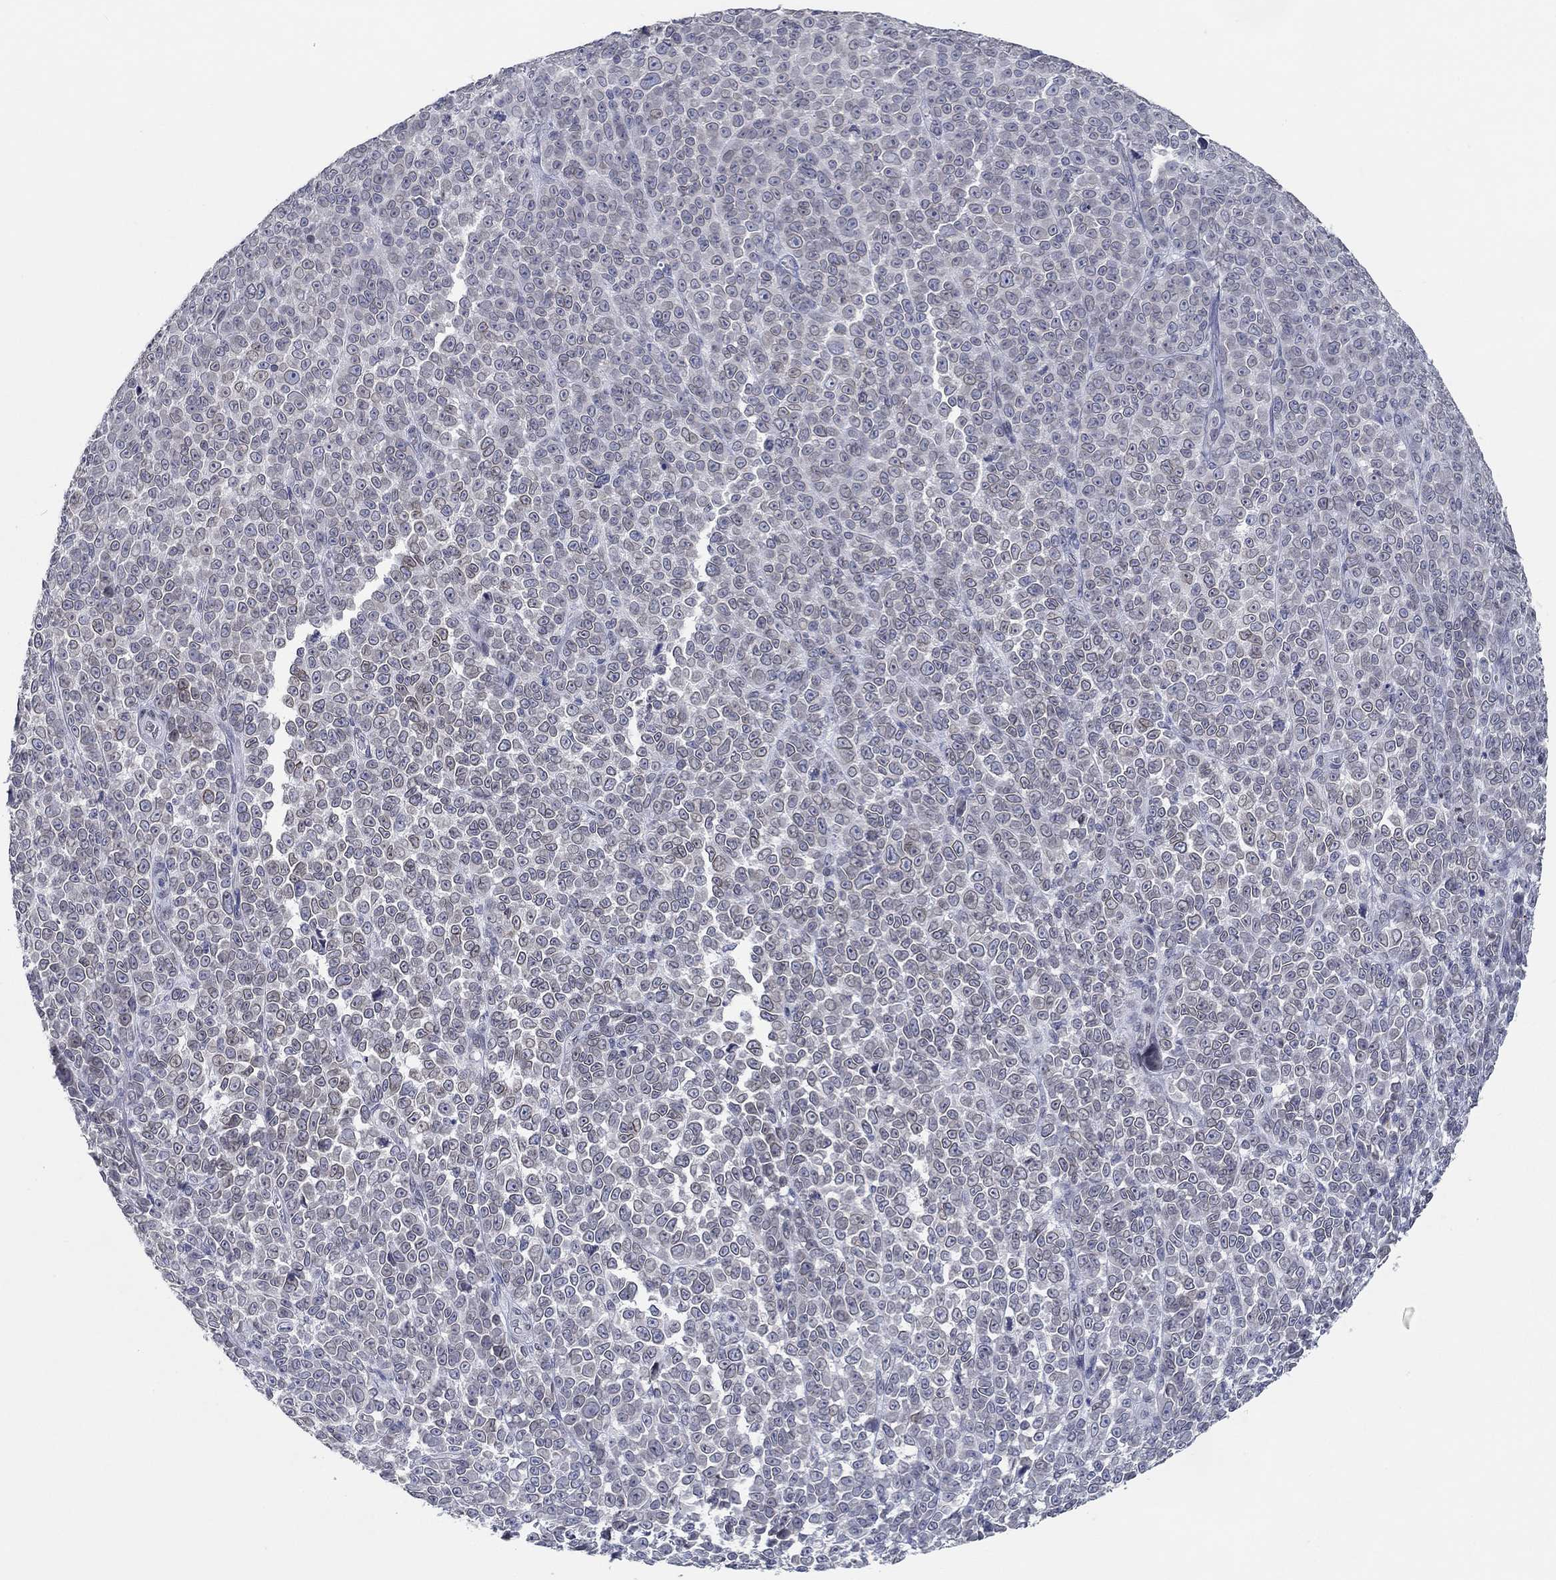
{"staining": {"intensity": "negative", "quantity": "none", "location": "none"}, "tissue": "melanoma", "cell_type": "Tumor cells", "image_type": "cancer", "snomed": [{"axis": "morphology", "description": "Malignant melanoma, NOS"}, {"axis": "topography", "description": "Skin"}], "caption": "Photomicrograph shows no protein staining in tumor cells of malignant melanoma tissue.", "gene": "NUP155", "patient": {"sex": "female", "age": 95}}